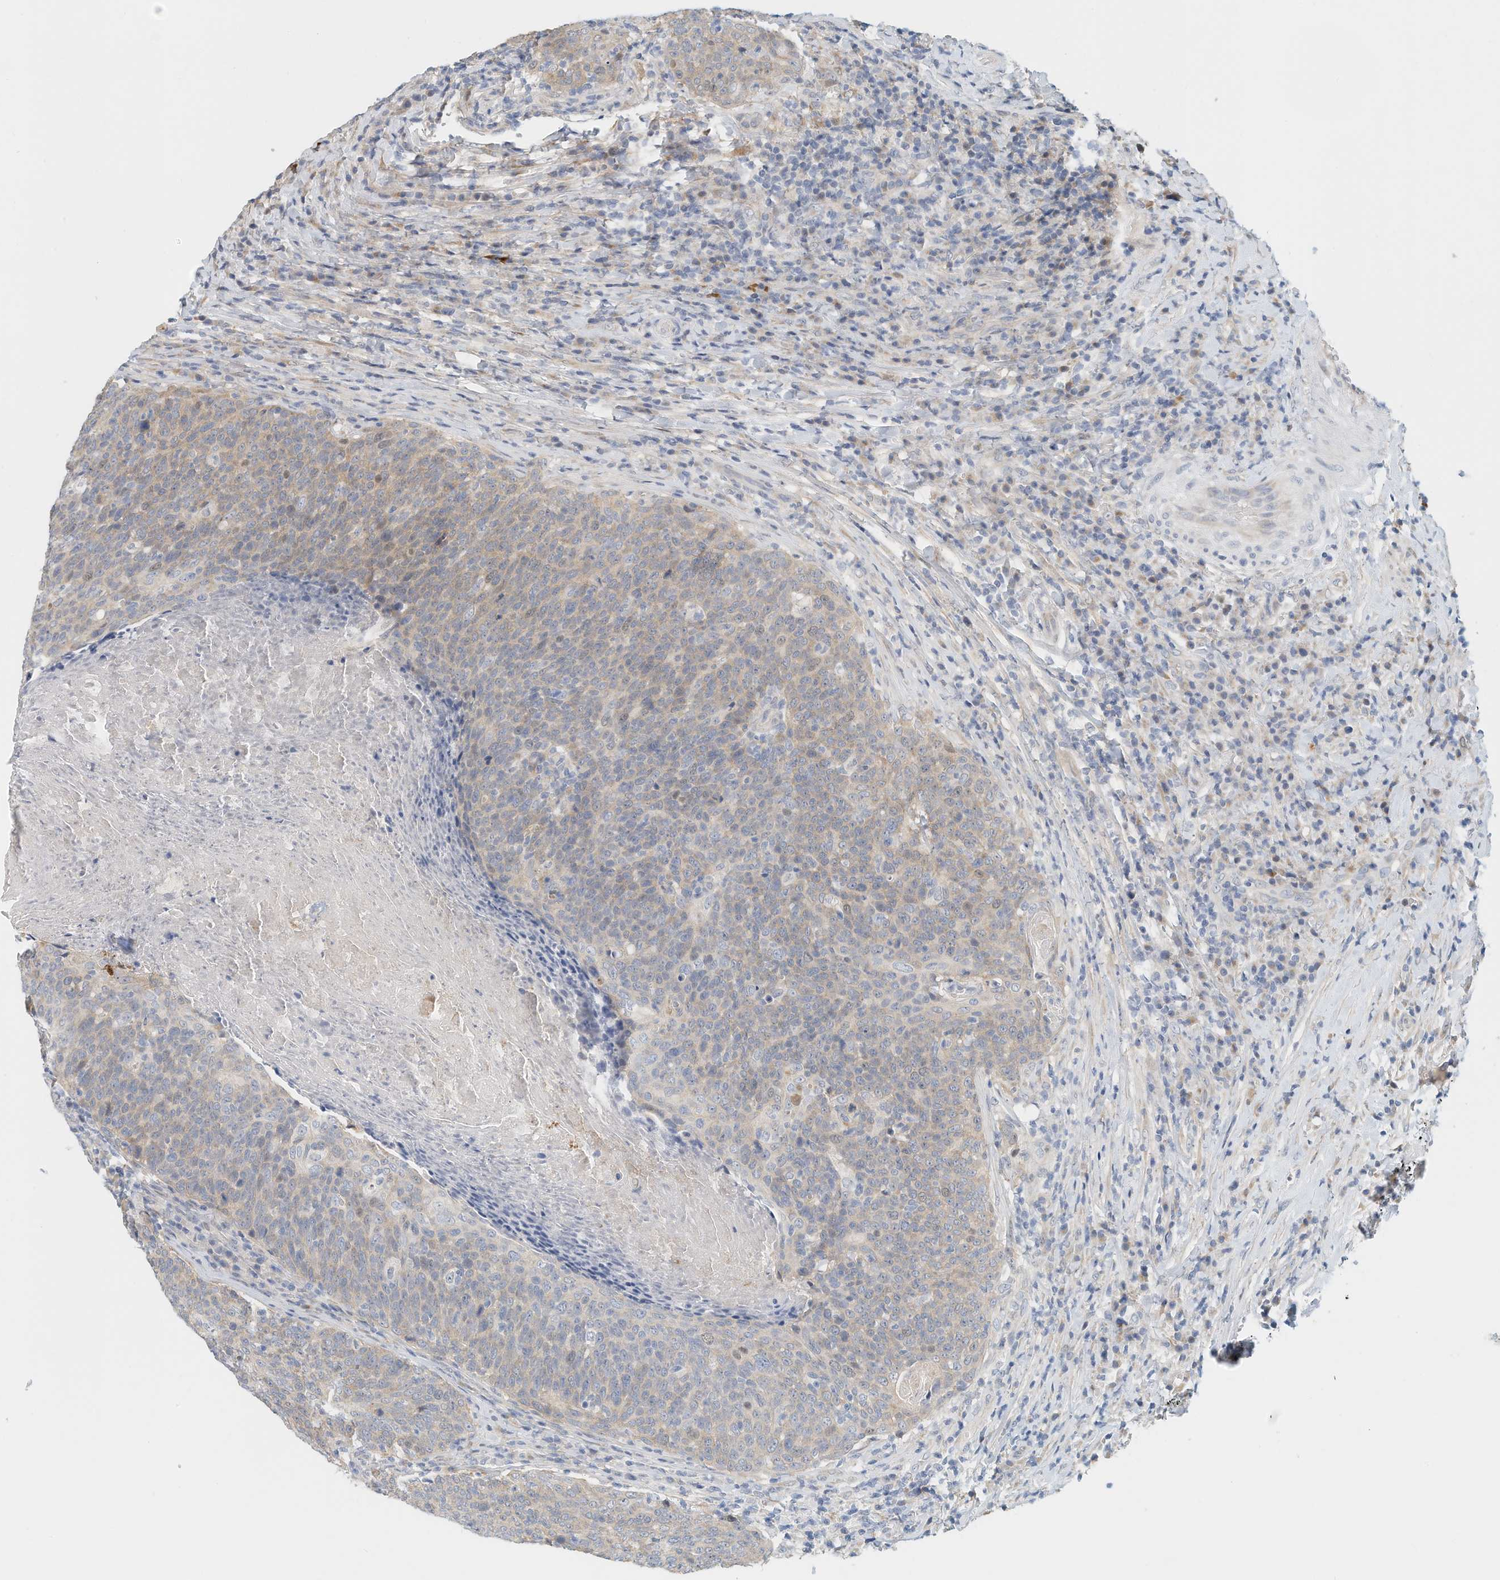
{"staining": {"intensity": "weak", "quantity": "<25%", "location": "cytoplasmic/membranous,nuclear"}, "tissue": "head and neck cancer", "cell_type": "Tumor cells", "image_type": "cancer", "snomed": [{"axis": "morphology", "description": "Squamous cell carcinoma, NOS"}, {"axis": "morphology", "description": "Squamous cell carcinoma, metastatic, NOS"}, {"axis": "topography", "description": "Lymph node"}, {"axis": "topography", "description": "Head-Neck"}], "caption": "Squamous cell carcinoma (head and neck) was stained to show a protein in brown. There is no significant positivity in tumor cells.", "gene": "ARHGAP28", "patient": {"sex": "male", "age": 62}}